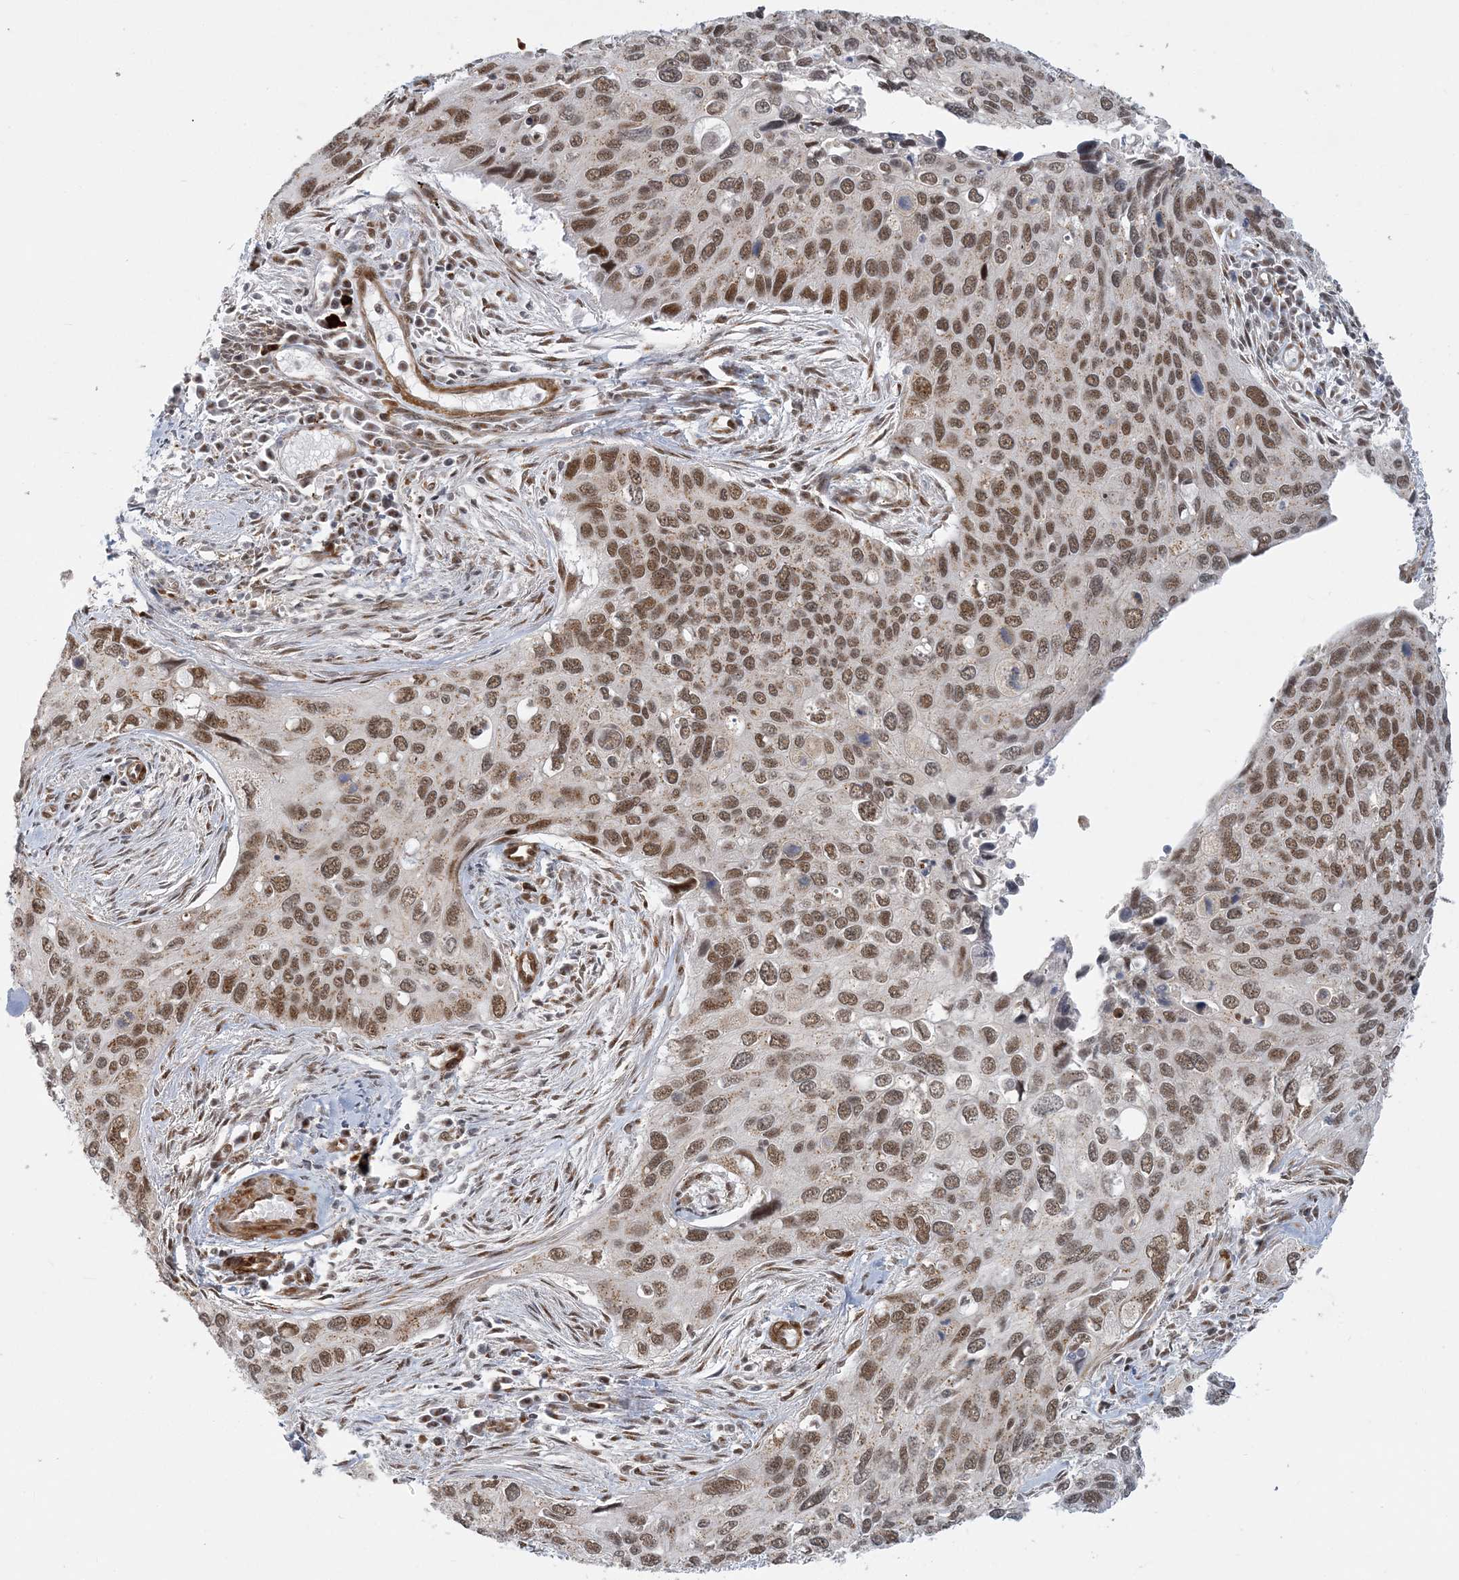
{"staining": {"intensity": "moderate", "quantity": ">75%", "location": "nuclear"}, "tissue": "cervical cancer", "cell_type": "Tumor cells", "image_type": "cancer", "snomed": [{"axis": "morphology", "description": "Squamous cell carcinoma, NOS"}, {"axis": "topography", "description": "Cervix"}], "caption": "Human cervical cancer stained with a brown dye displays moderate nuclear positive staining in about >75% of tumor cells.", "gene": "PLRG1", "patient": {"sex": "female", "age": 55}}